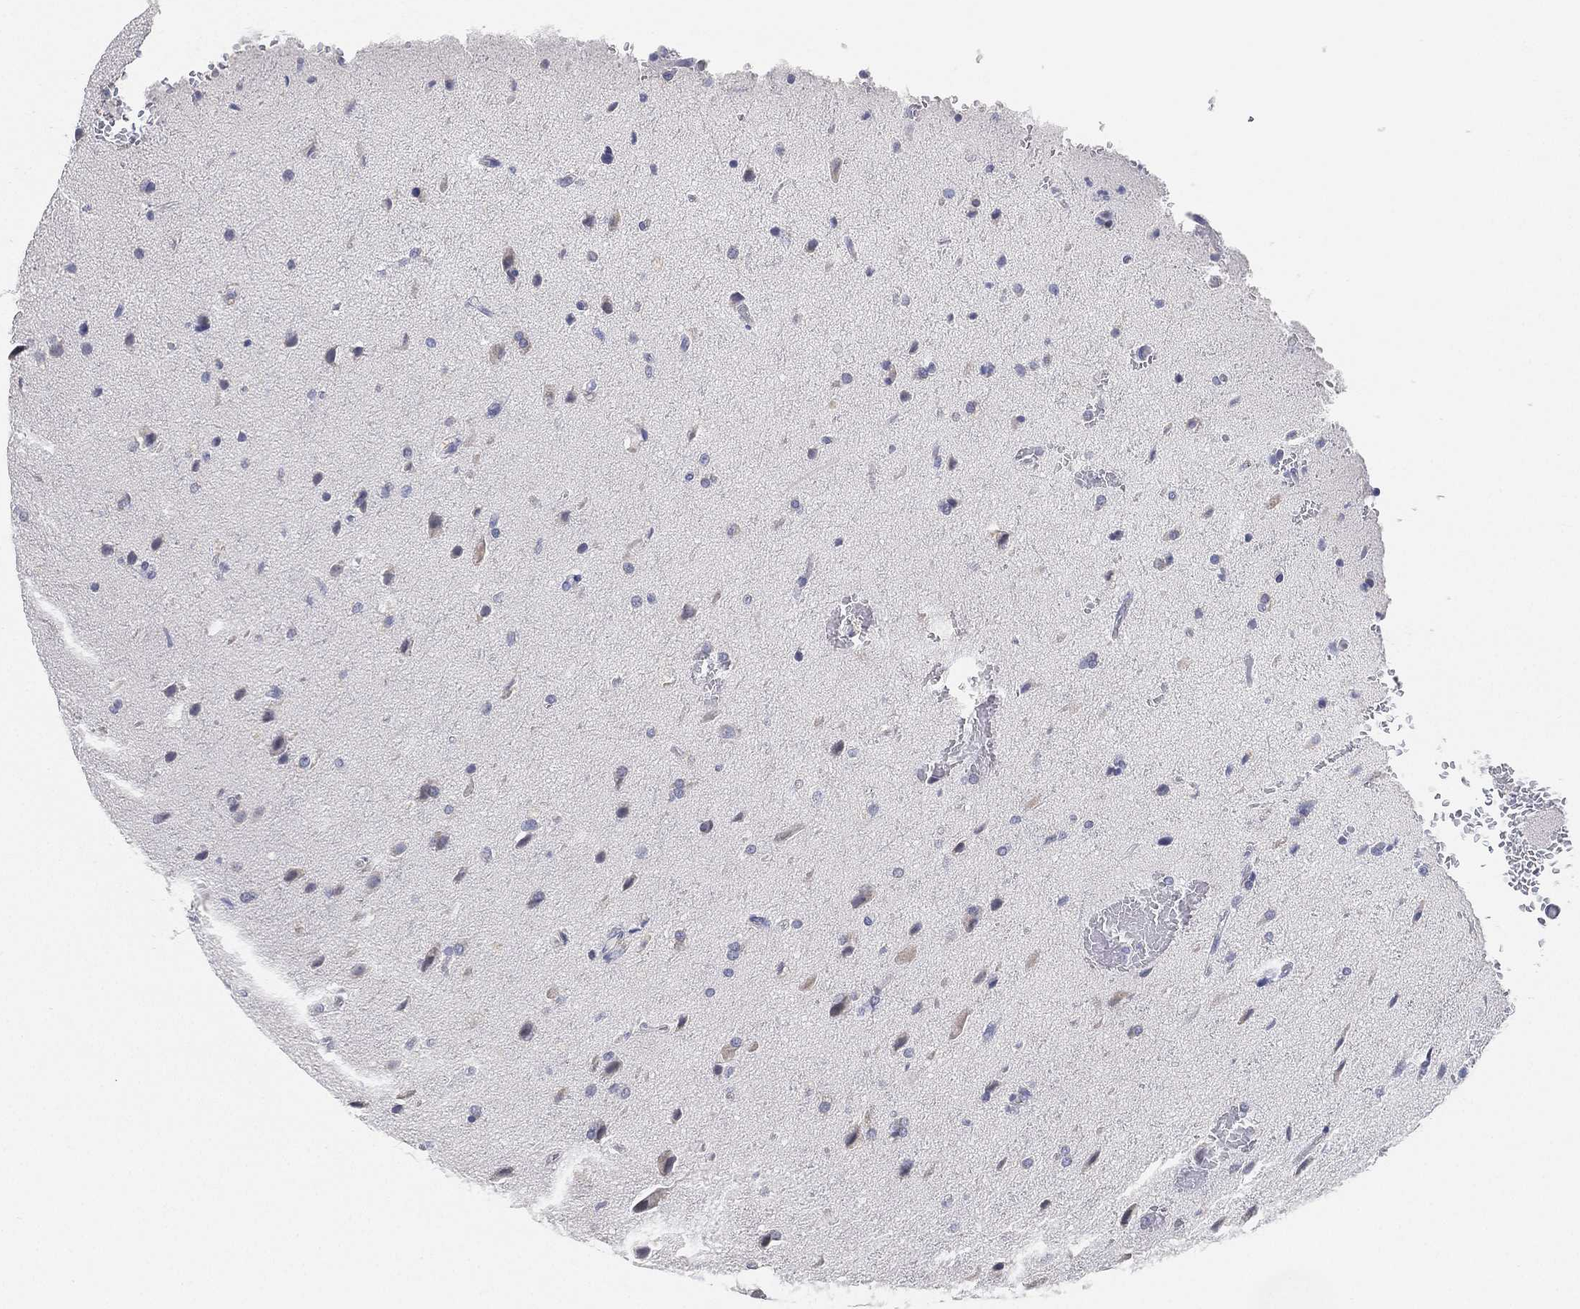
{"staining": {"intensity": "negative", "quantity": "none", "location": "none"}, "tissue": "glioma", "cell_type": "Tumor cells", "image_type": "cancer", "snomed": [{"axis": "morphology", "description": "Glioma, malignant, High grade"}, {"axis": "topography", "description": "Brain"}], "caption": "The micrograph reveals no staining of tumor cells in glioma.", "gene": "FAM187B", "patient": {"sex": "male", "age": 68}}